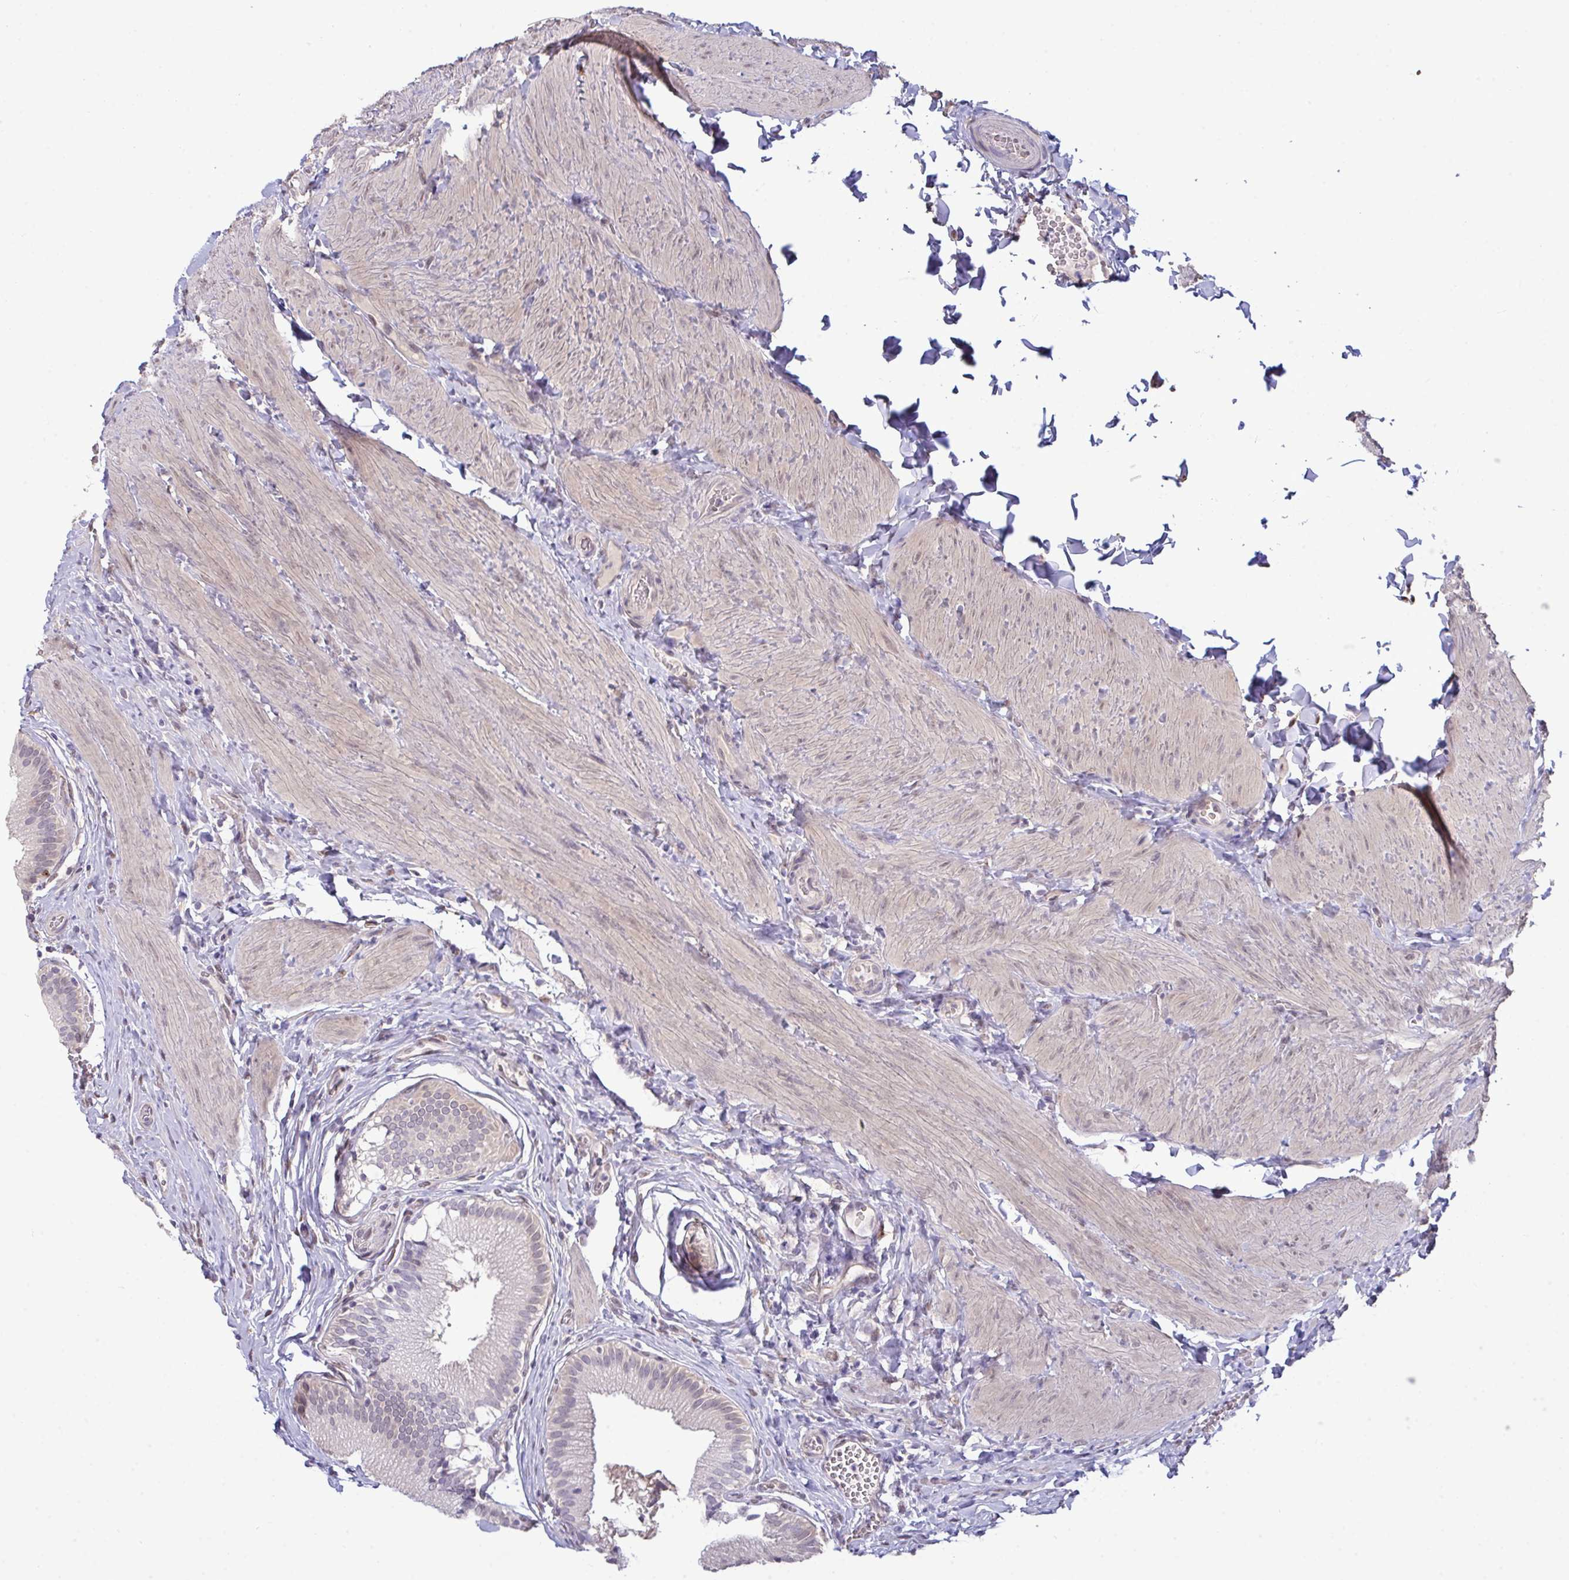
{"staining": {"intensity": "negative", "quantity": "none", "location": "none"}, "tissue": "gallbladder", "cell_type": "Glandular cells", "image_type": "normal", "snomed": [{"axis": "morphology", "description": "Normal tissue, NOS"}, {"axis": "topography", "description": "Gallbladder"}, {"axis": "topography", "description": "Peripheral nerve tissue"}], "caption": "Glandular cells show no significant staining in normal gallbladder. Nuclei are stained in blue.", "gene": "SETD7", "patient": {"sex": "male", "age": 17}}